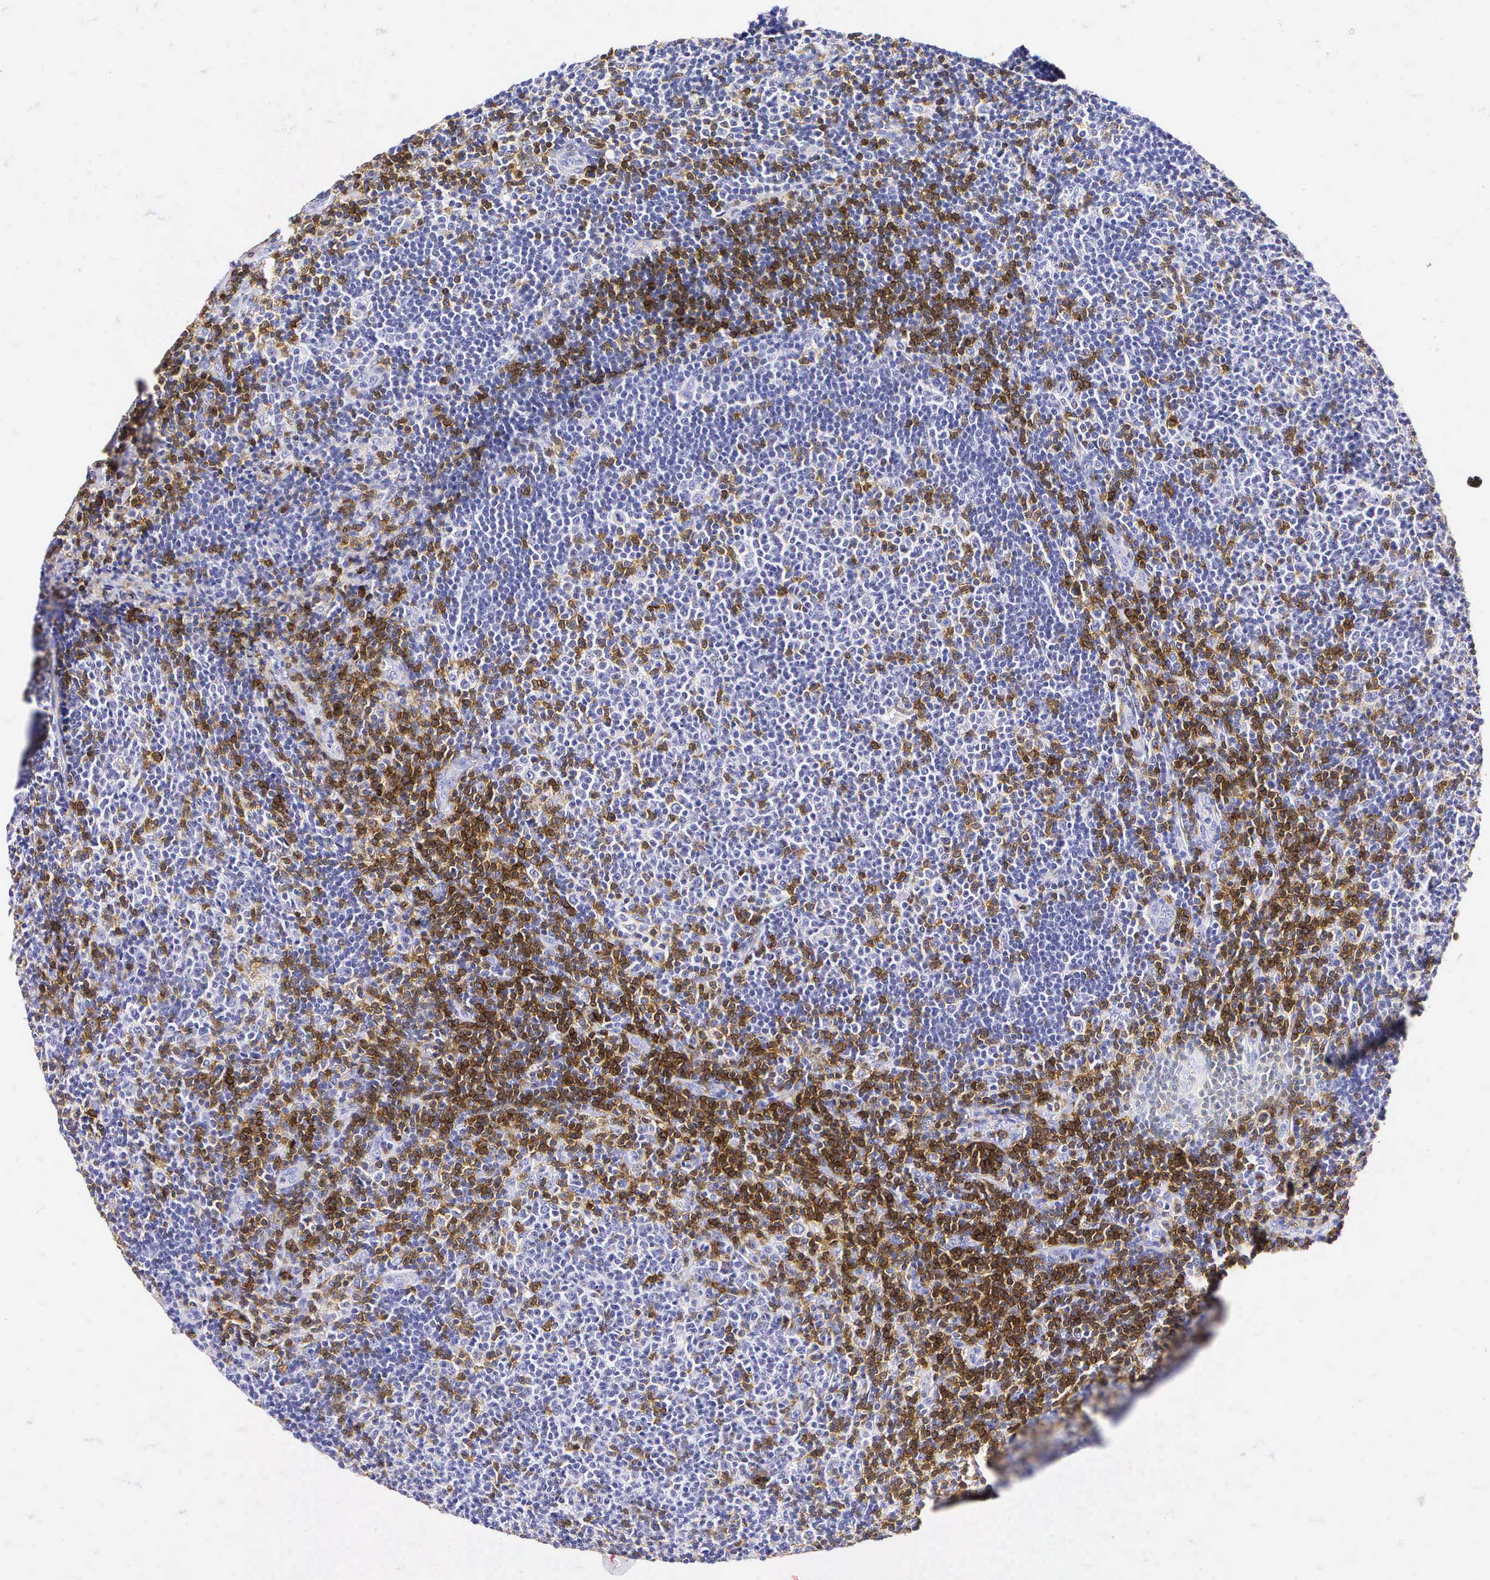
{"staining": {"intensity": "negative", "quantity": "none", "location": "none"}, "tissue": "lymphoma", "cell_type": "Tumor cells", "image_type": "cancer", "snomed": [{"axis": "morphology", "description": "Malignant lymphoma, non-Hodgkin's type, Low grade"}, {"axis": "topography", "description": "Lymph node"}], "caption": "IHC image of neoplastic tissue: lymphoma stained with DAB (3,3'-diaminobenzidine) displays no significant protein expression in tumor cells.", "gene": "CD3E", "patient": {"sex": "male", "age": 49}}